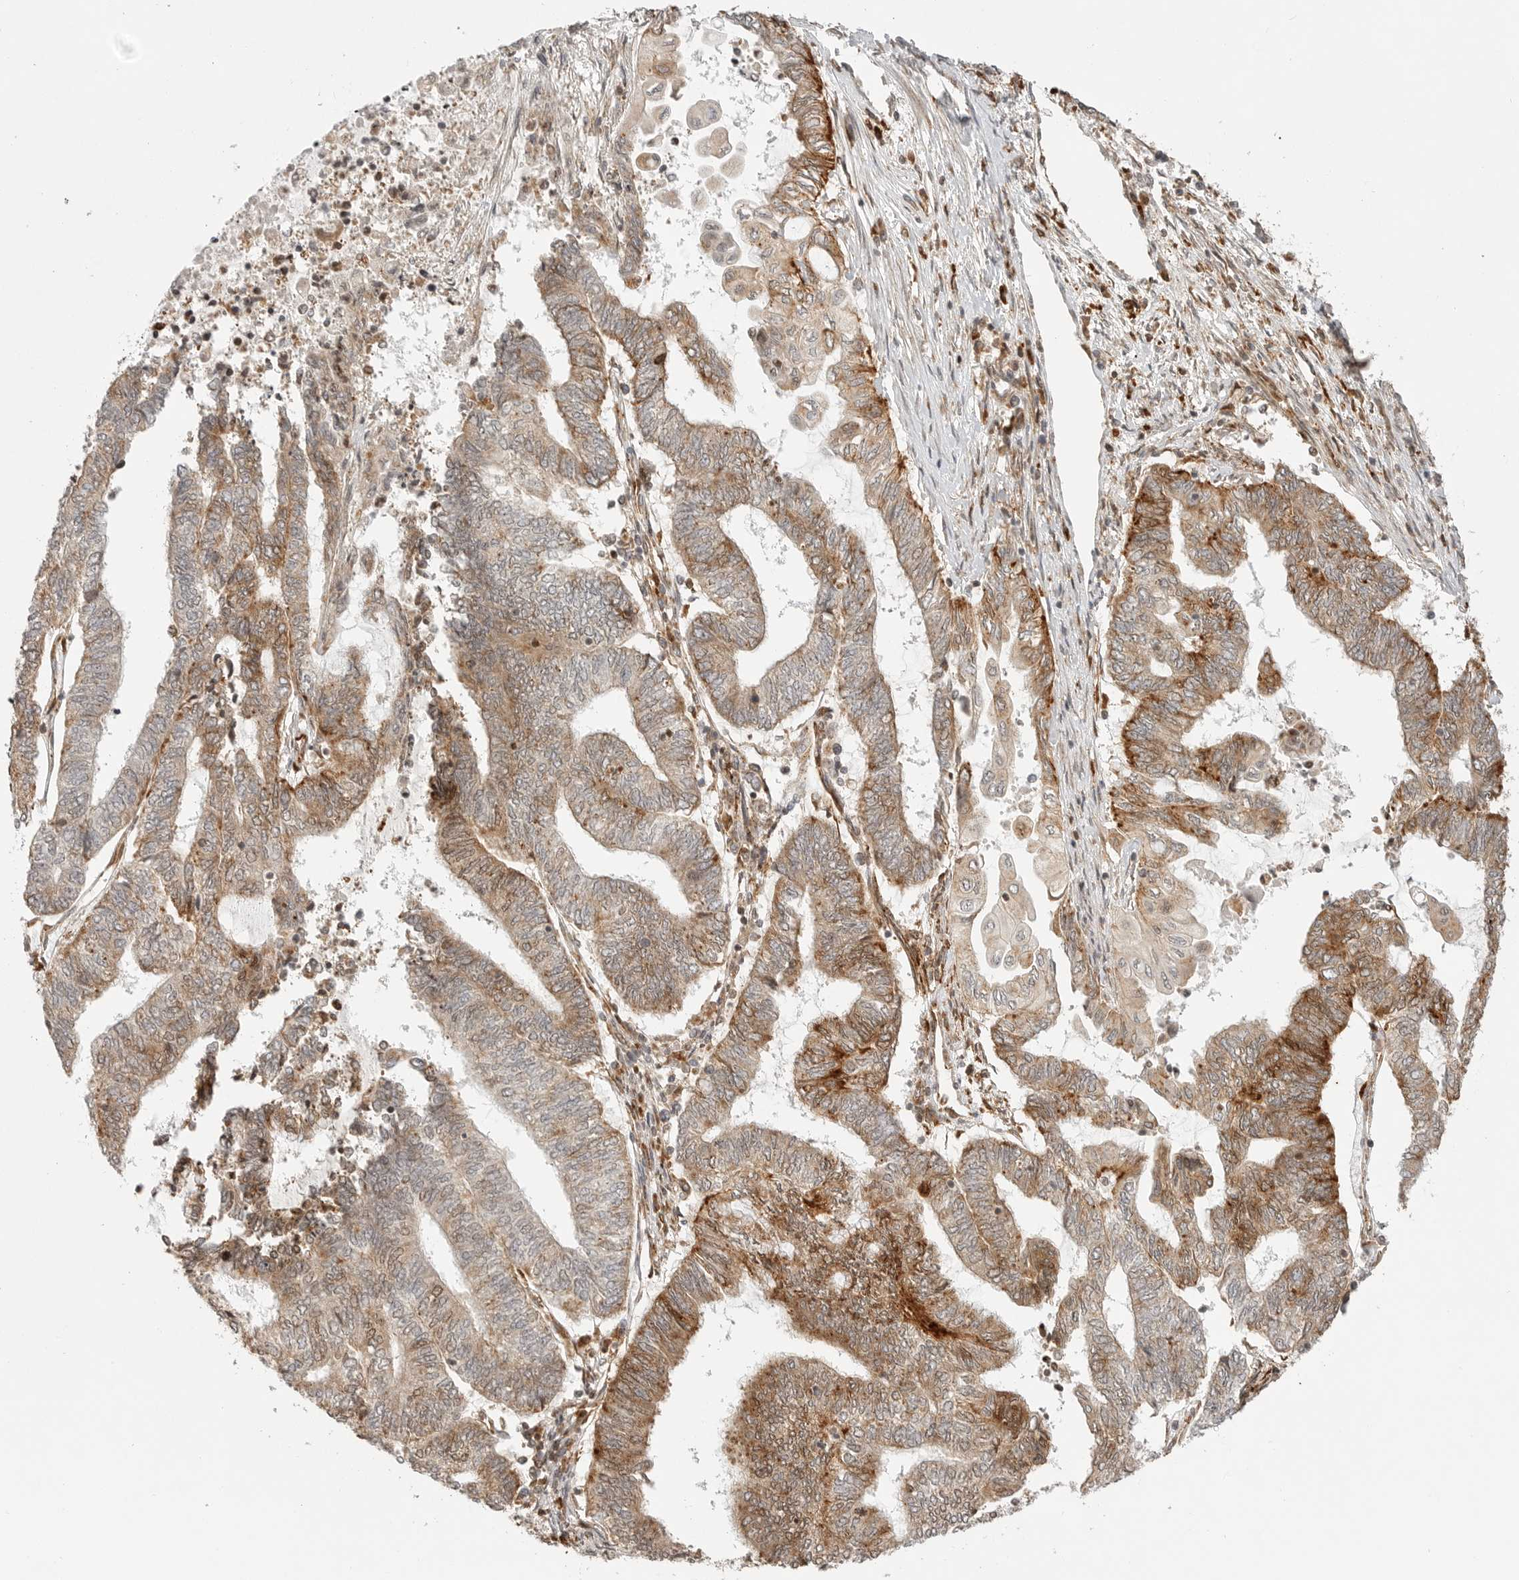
{"staining": {"intensity": "moderate", "quantity": ">75%", "location": "cytoplasmic/membranous"}, "tissue": "endometrial cancer", "cell_type": "Tumor cells", "image_type": "cancer", "snomed": [{"axis": "morphology", "description": "Adenocarcinoma, NOS"}, {"axis": "topography", "description": "Uterus"}, {"axis": "topography", "description": "Endometrium"}], "caption": "DAB immunohistochemical staining of adenocarcinoma (endometrial) exhibits moderate cytoplasmic/membranous protein expression in about >75% of tumor cells. The staining was performed using DAB, with brown indicating positive protein expression. Nuclei are stained blue with hematoxylin.", "gene": "IDUA", "patient": {"sex": "female", "age": 70}}